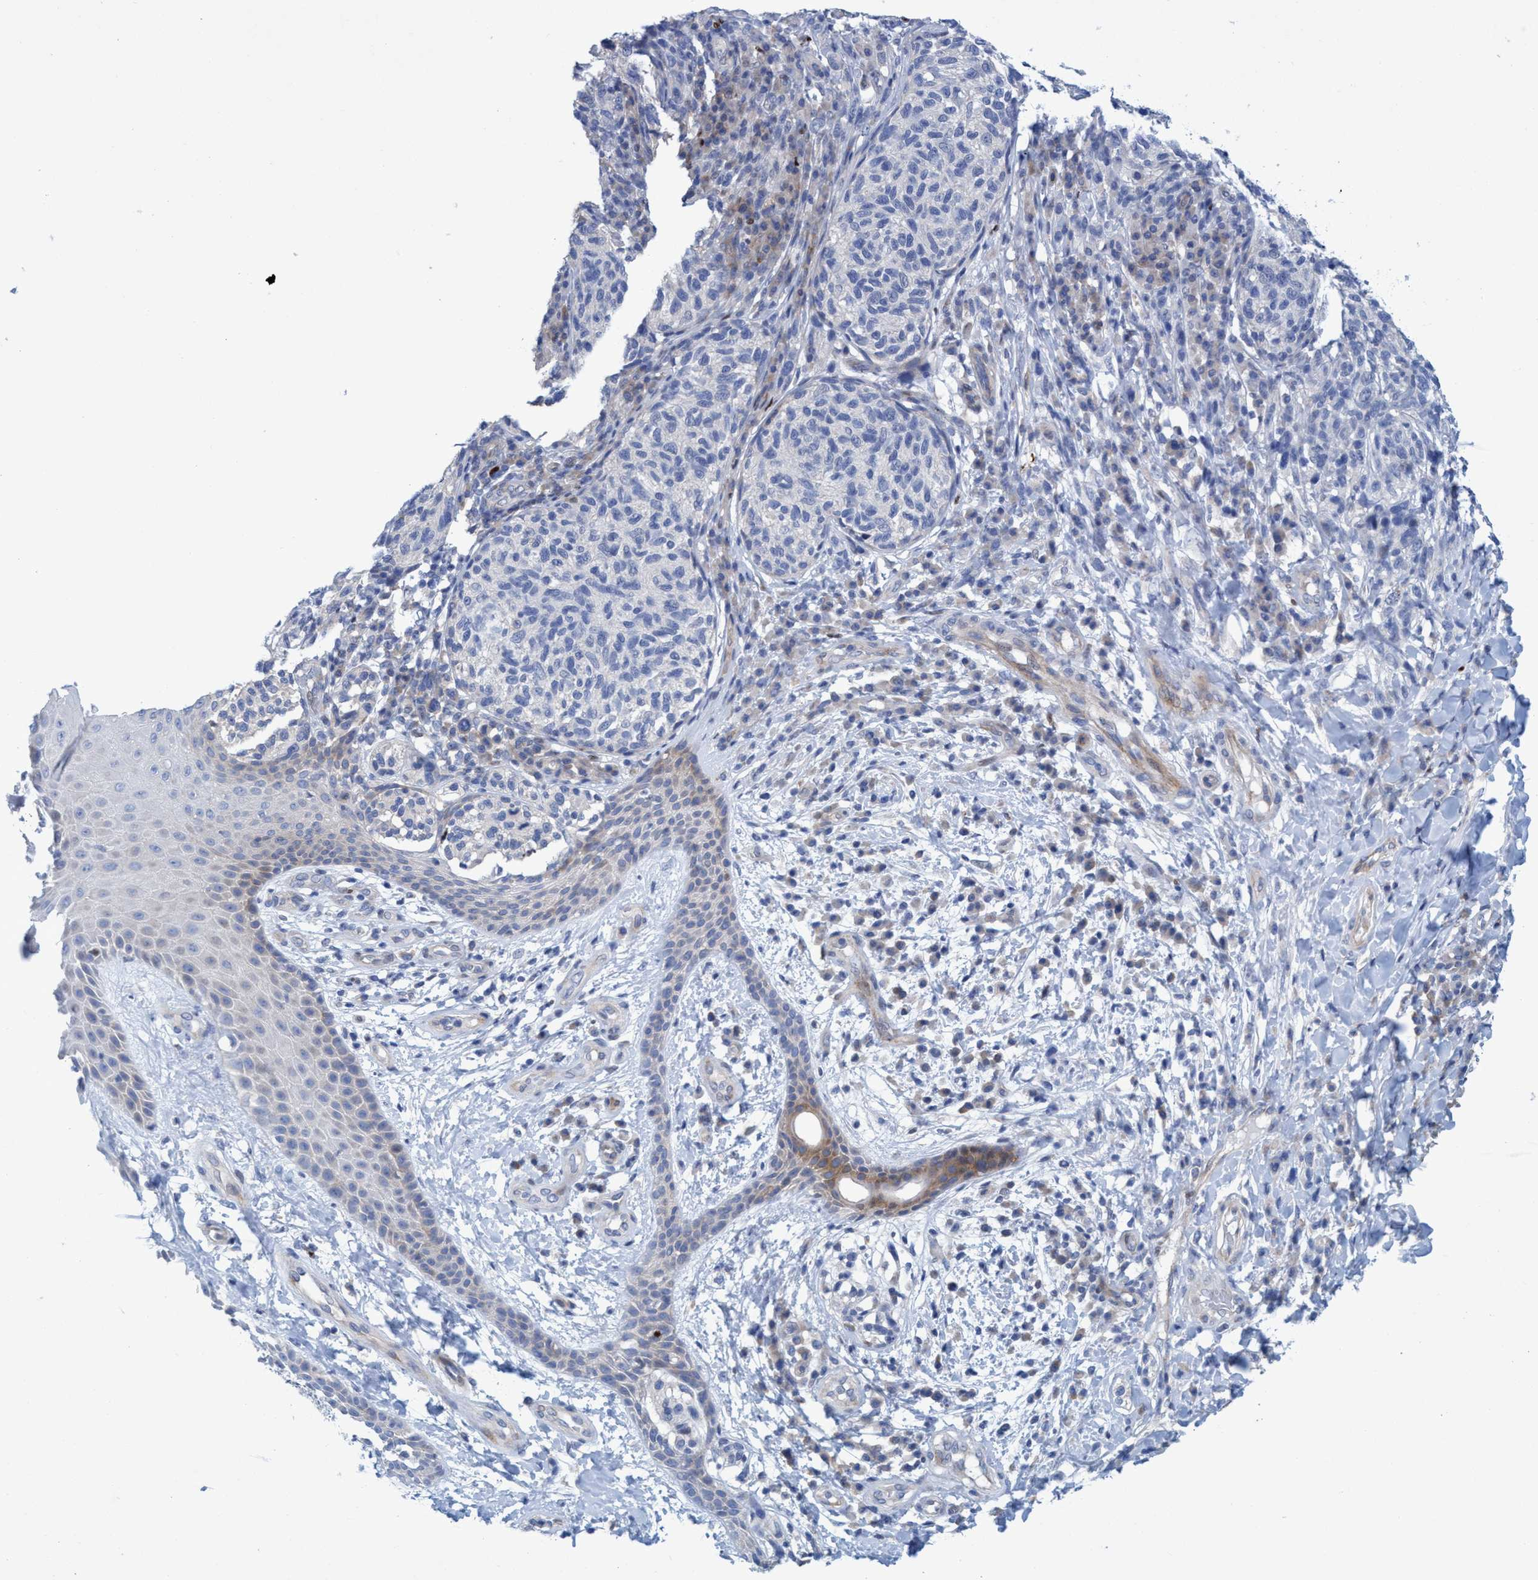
{"staining": {"intensity": "negative", "quantity": "none", "location": "none"}, "tissue": "melanoma", "cell_type": "Tumor cells", "image_type": "cancer", "snomed": [{"axis": "morphology", "description": "Malignant melanoma, NOS"}, {"axis": "topography", "description": "Skin"}], "caption": "Human melanoma stained for a protein using immunohistochemistry shows no expression in tumor cells.", "gene": "R3HCC1", "patient": {"sex": "female", "age": 73}}